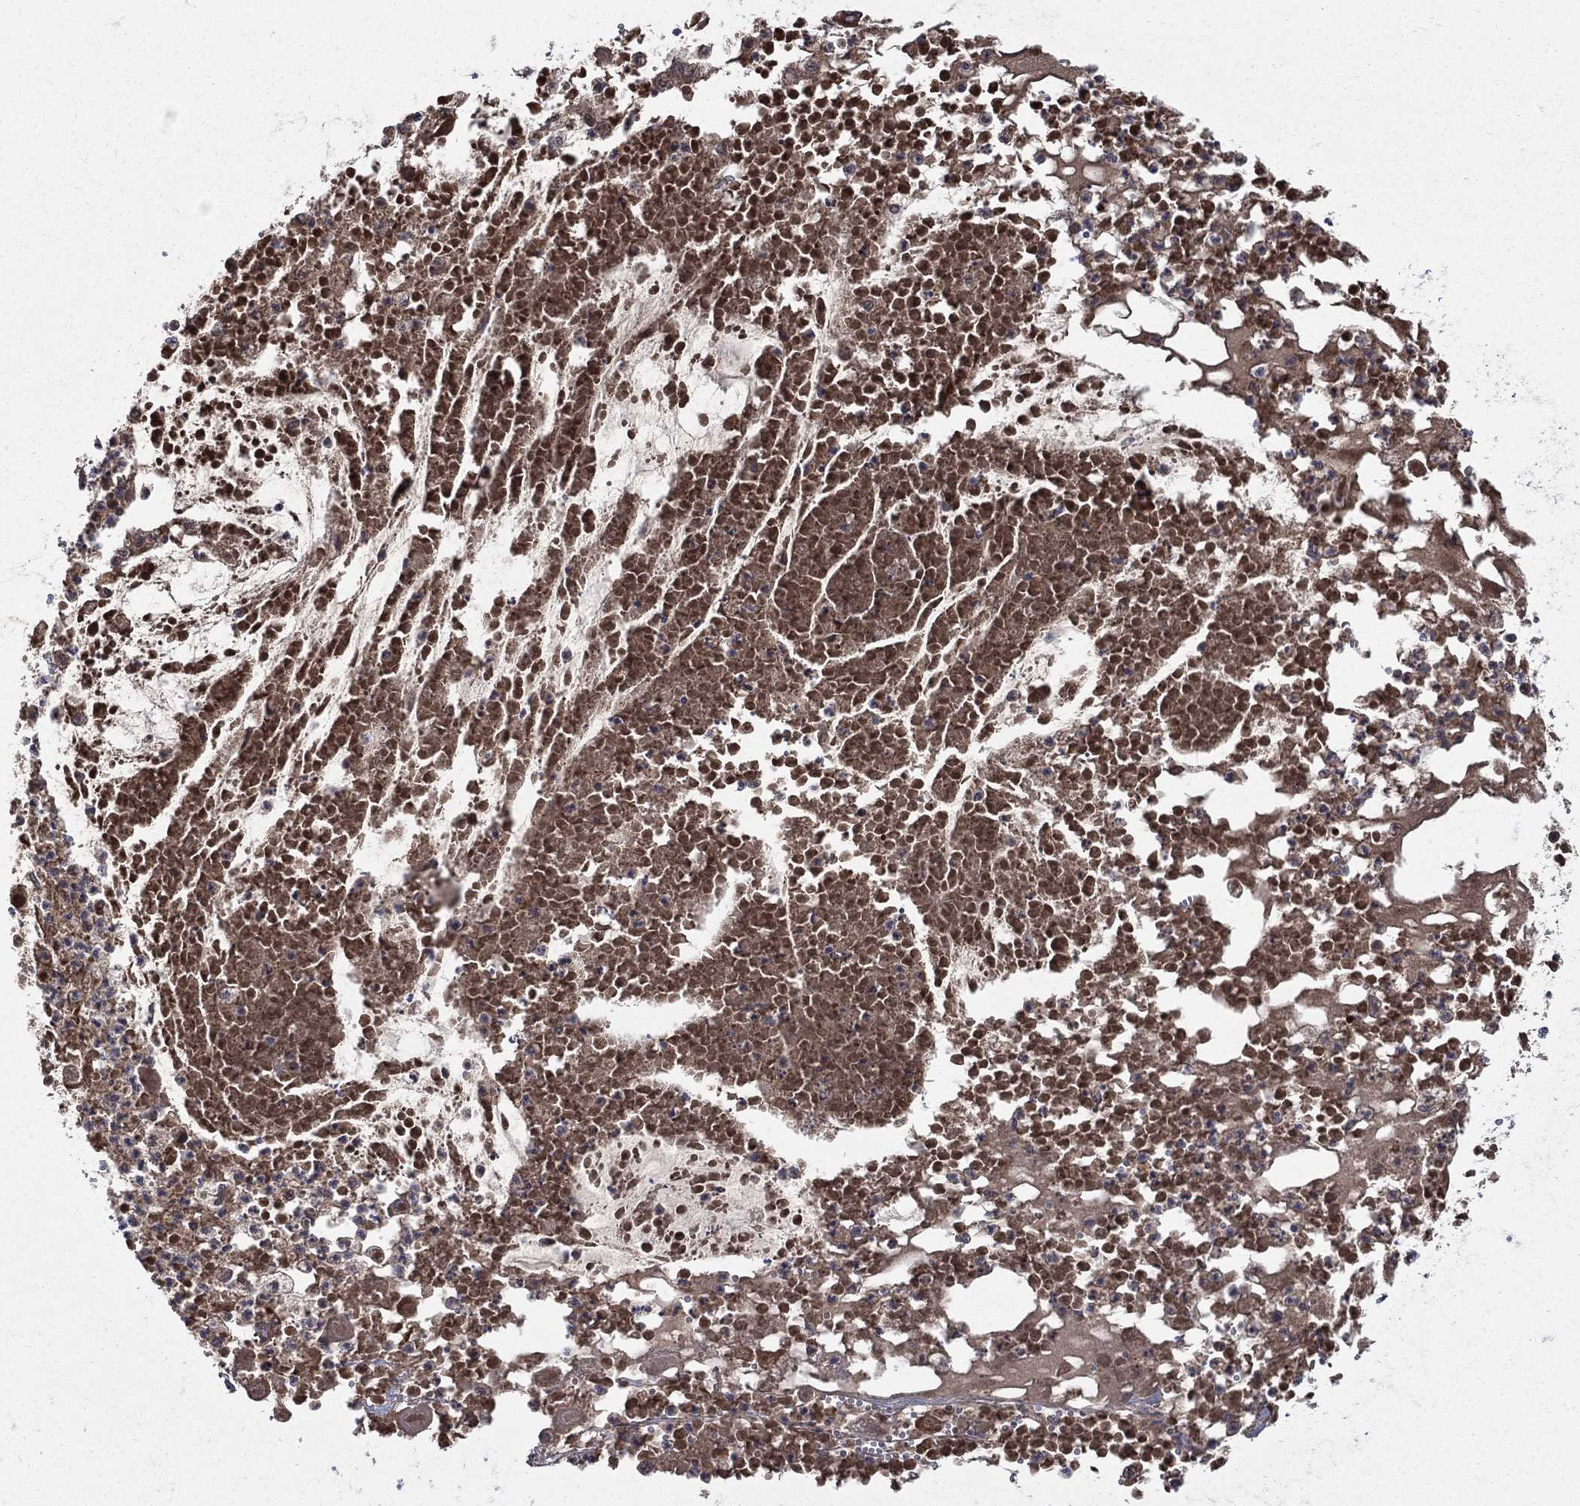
{"staining": {"intensity": "strong", "quantity": ">75%", "location": "cytoplasmic/membranous"}, "tissue": "pancreatic cancer", "cell_type": "Tumor cells", "image_type": "cancer", "snomed": [{"axis": "morphology", "description": "Normal tissue, NOS"}, {"axis": "morphology", "description": "Adenocarcinoma, NOS"}, {"axis": "topography", "description": "Pancreas"}], "caption": "Immunohistochemistry of human pancreatic cancer (adenocarcinoma) exhibits high levels of strong cytoplasmic/membranous expression in about >75% of tumor cells. The staining is performed using DAB (3,3'-diaminobenzidine) brown chromogen to label protein expression. The nuclei are counter-stained blue using hematoxylin.", "gene": "RAB11FIP4", "patient": {"sex": "female", "age": 58}}